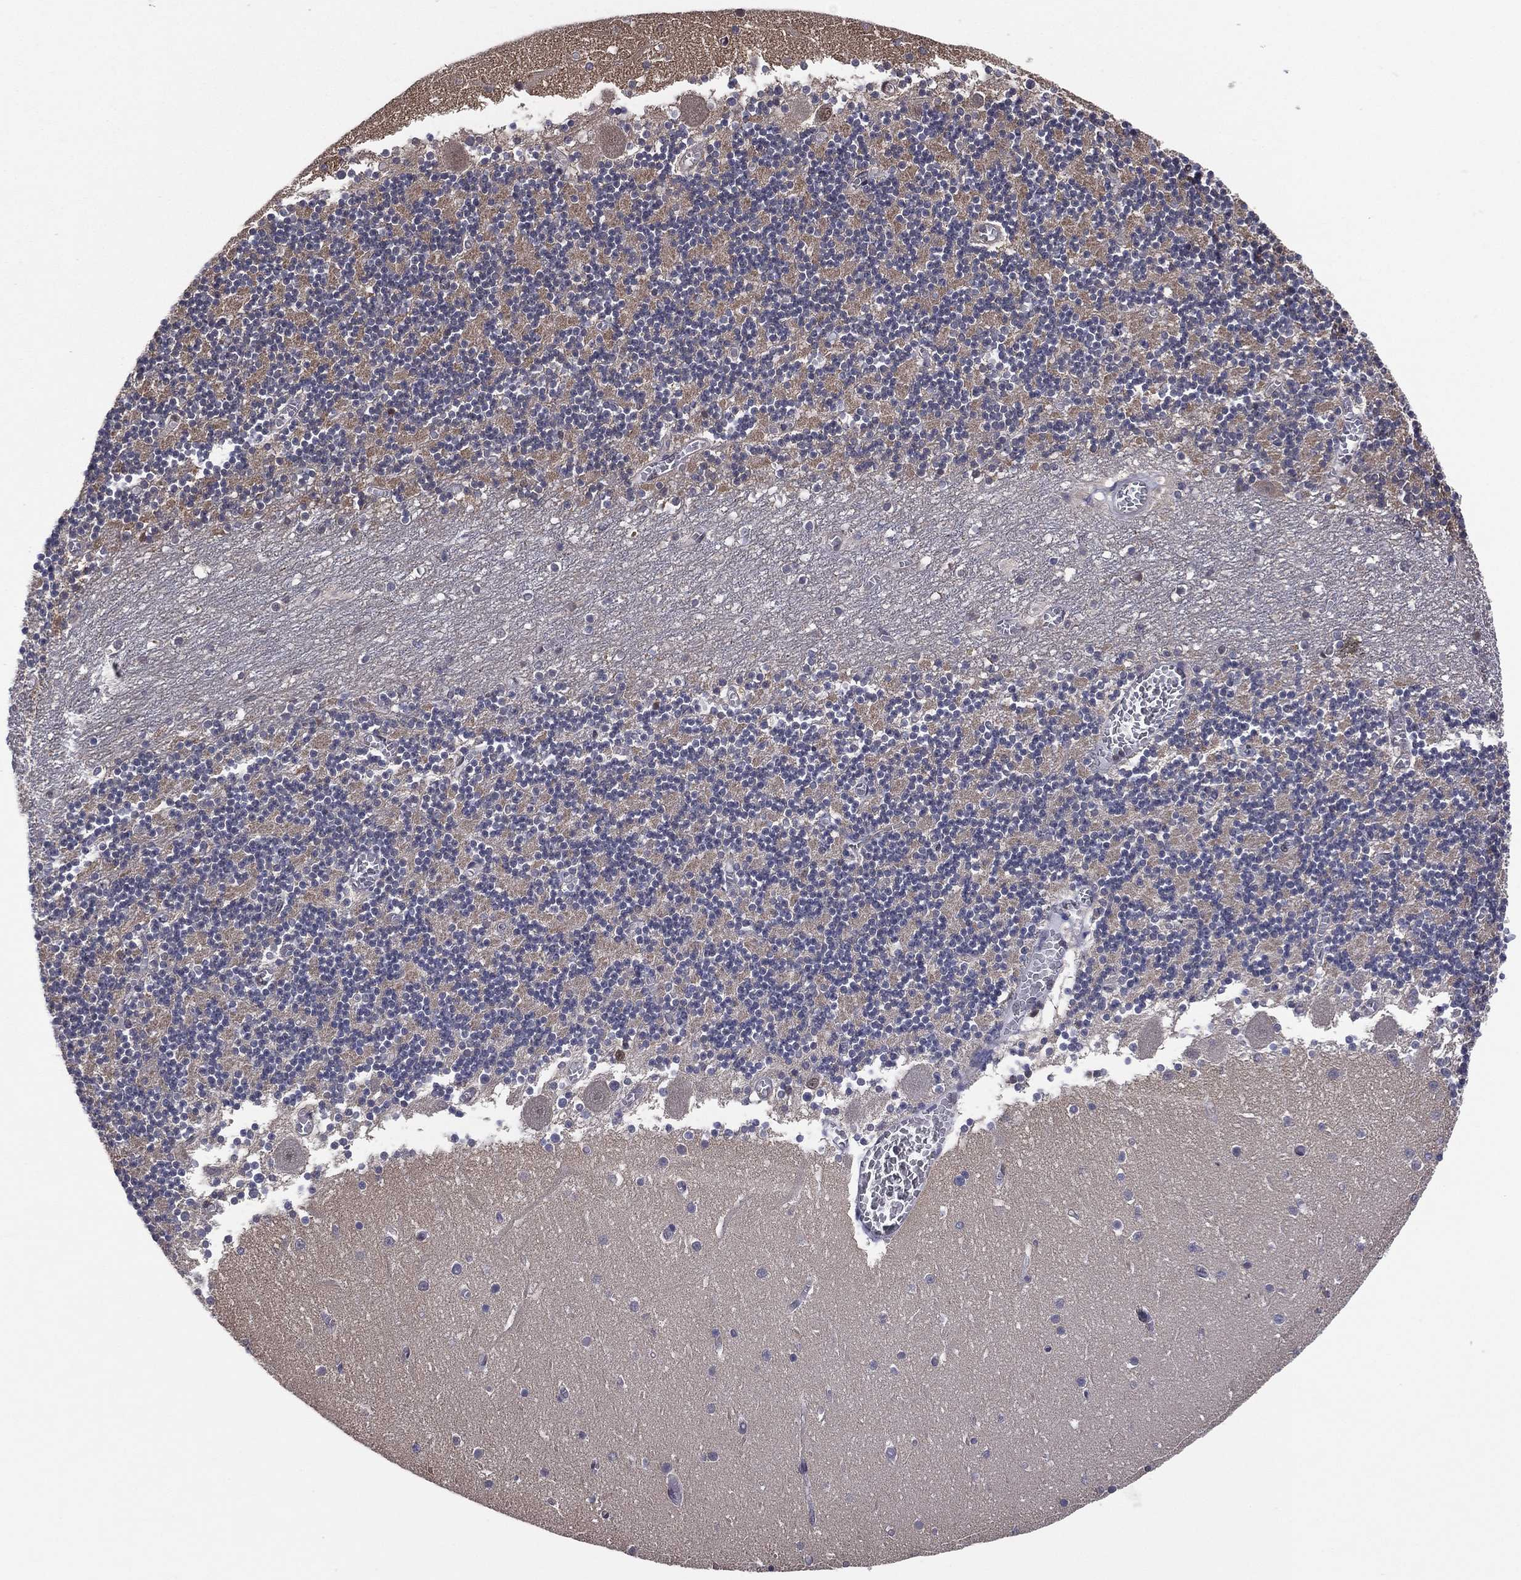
{"staining": {"intensity": "negative", "quantity": "none", "location": "none"}, "tissue": "cerebellum", "cell_type": "Cells in granular layer", "image_type": "normal", "snomed": [{"axis": "morphology", "description": "Normal tissue, NOS"}, {"axis": "topography", "description": "Cerebellum"}], "caption": "Cells in granular layer show no significant positivity in unremarkable cerebellum. Nuclei are stained in blue.", "gene": "ICOSLG", "patient": {"sex": "female", "age": 28}}